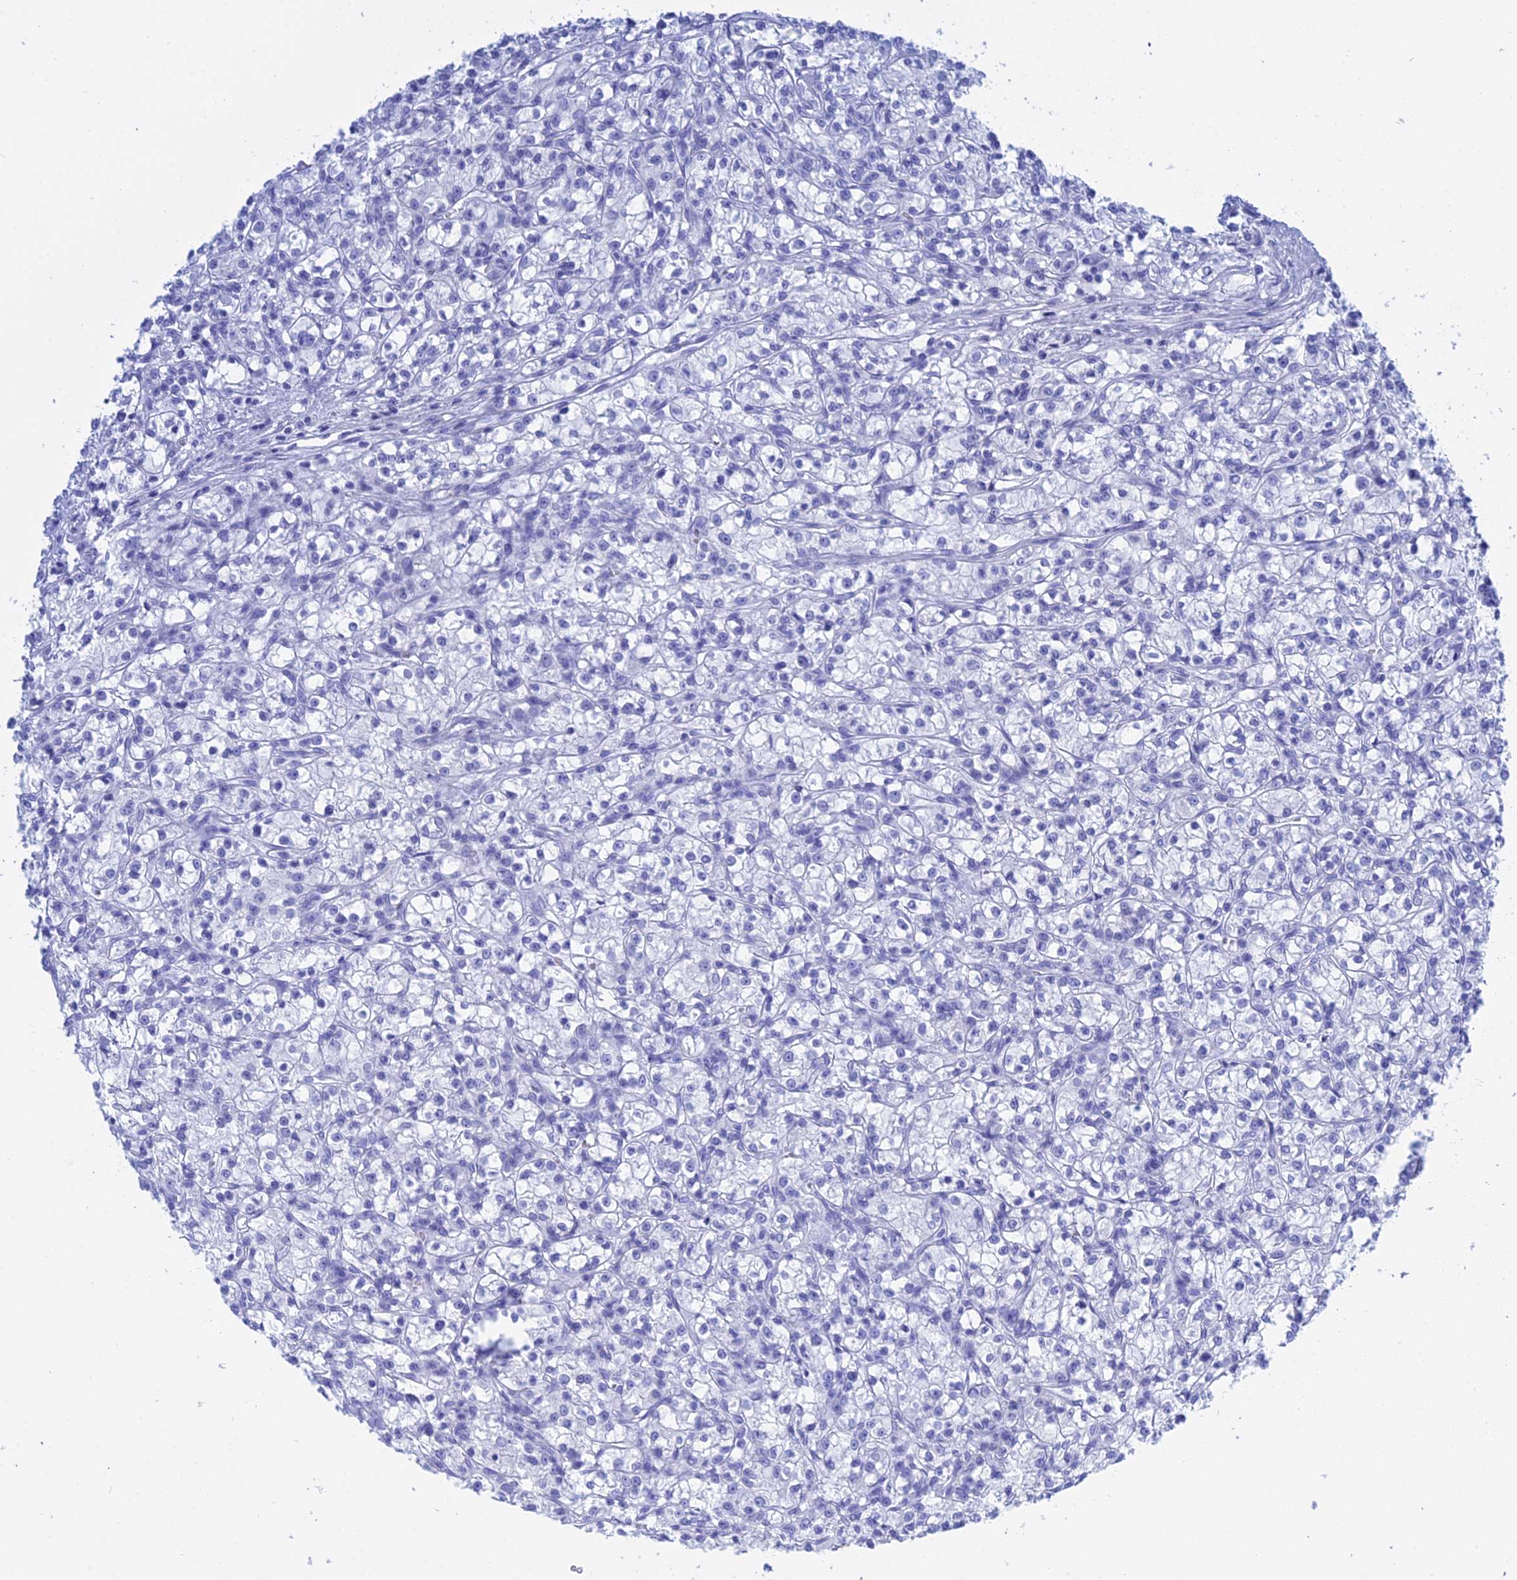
{"staining": {"intensity": "negative", "quantity": "none", "location": "none"}, "tissue": "renal cancer", "cell_type": "Tumor cells", "image_type": "cancer", "snomed": [{"axis": "morphology", "description": "Adenocarcinoma, NOS"}, {"axis": "topography", "description": "Kidney"}], "caption": "This is an immunohistochemistry (IHC) micrograph of adenocarcinoma (renal). There is no staining in tumor cells.", "gene": "TEX101", "patient": {"sex": "female", "age": 59}}